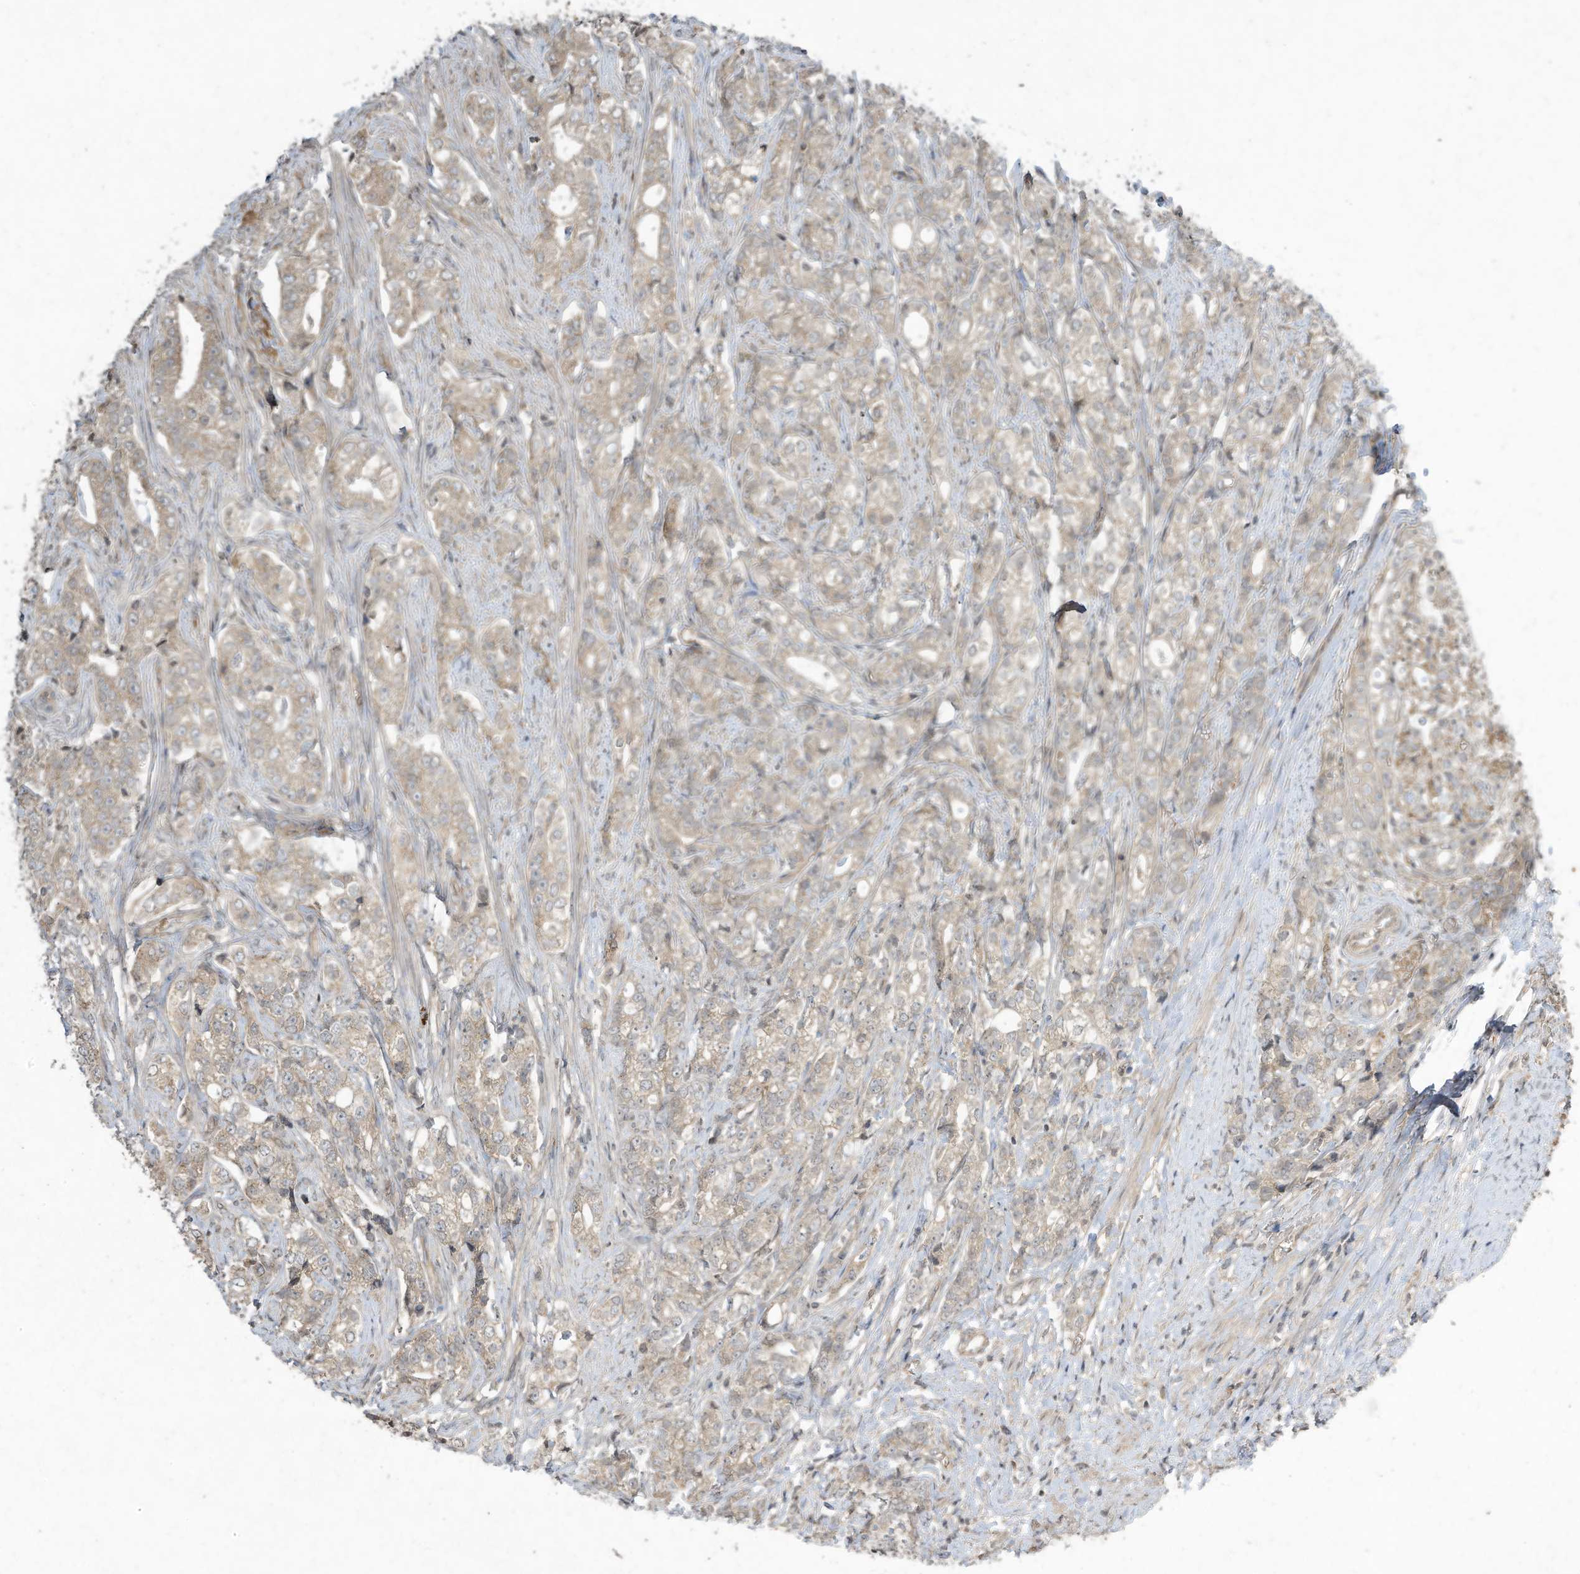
{"staining": {"intensity": "weak", "quantity": ">75%", "location": "cytoplasmic/membranous,nuclear"}, "tissue": "prostate cancer", "cell_type": "Tumor cells", "image_type": "cancer", "snomed": [{"axis": "morphology", "description": "Adenocarcinoma, High grade"}, {"axis": "topography", "description": "Prostate"}], "caption": "Human prostate adenocarcinoma (high-grade) stained with a protein marker demonstrates weak staining in tumor cells.", "gene": "MATN2", "patient": {"sex": "male", "age": 69}}